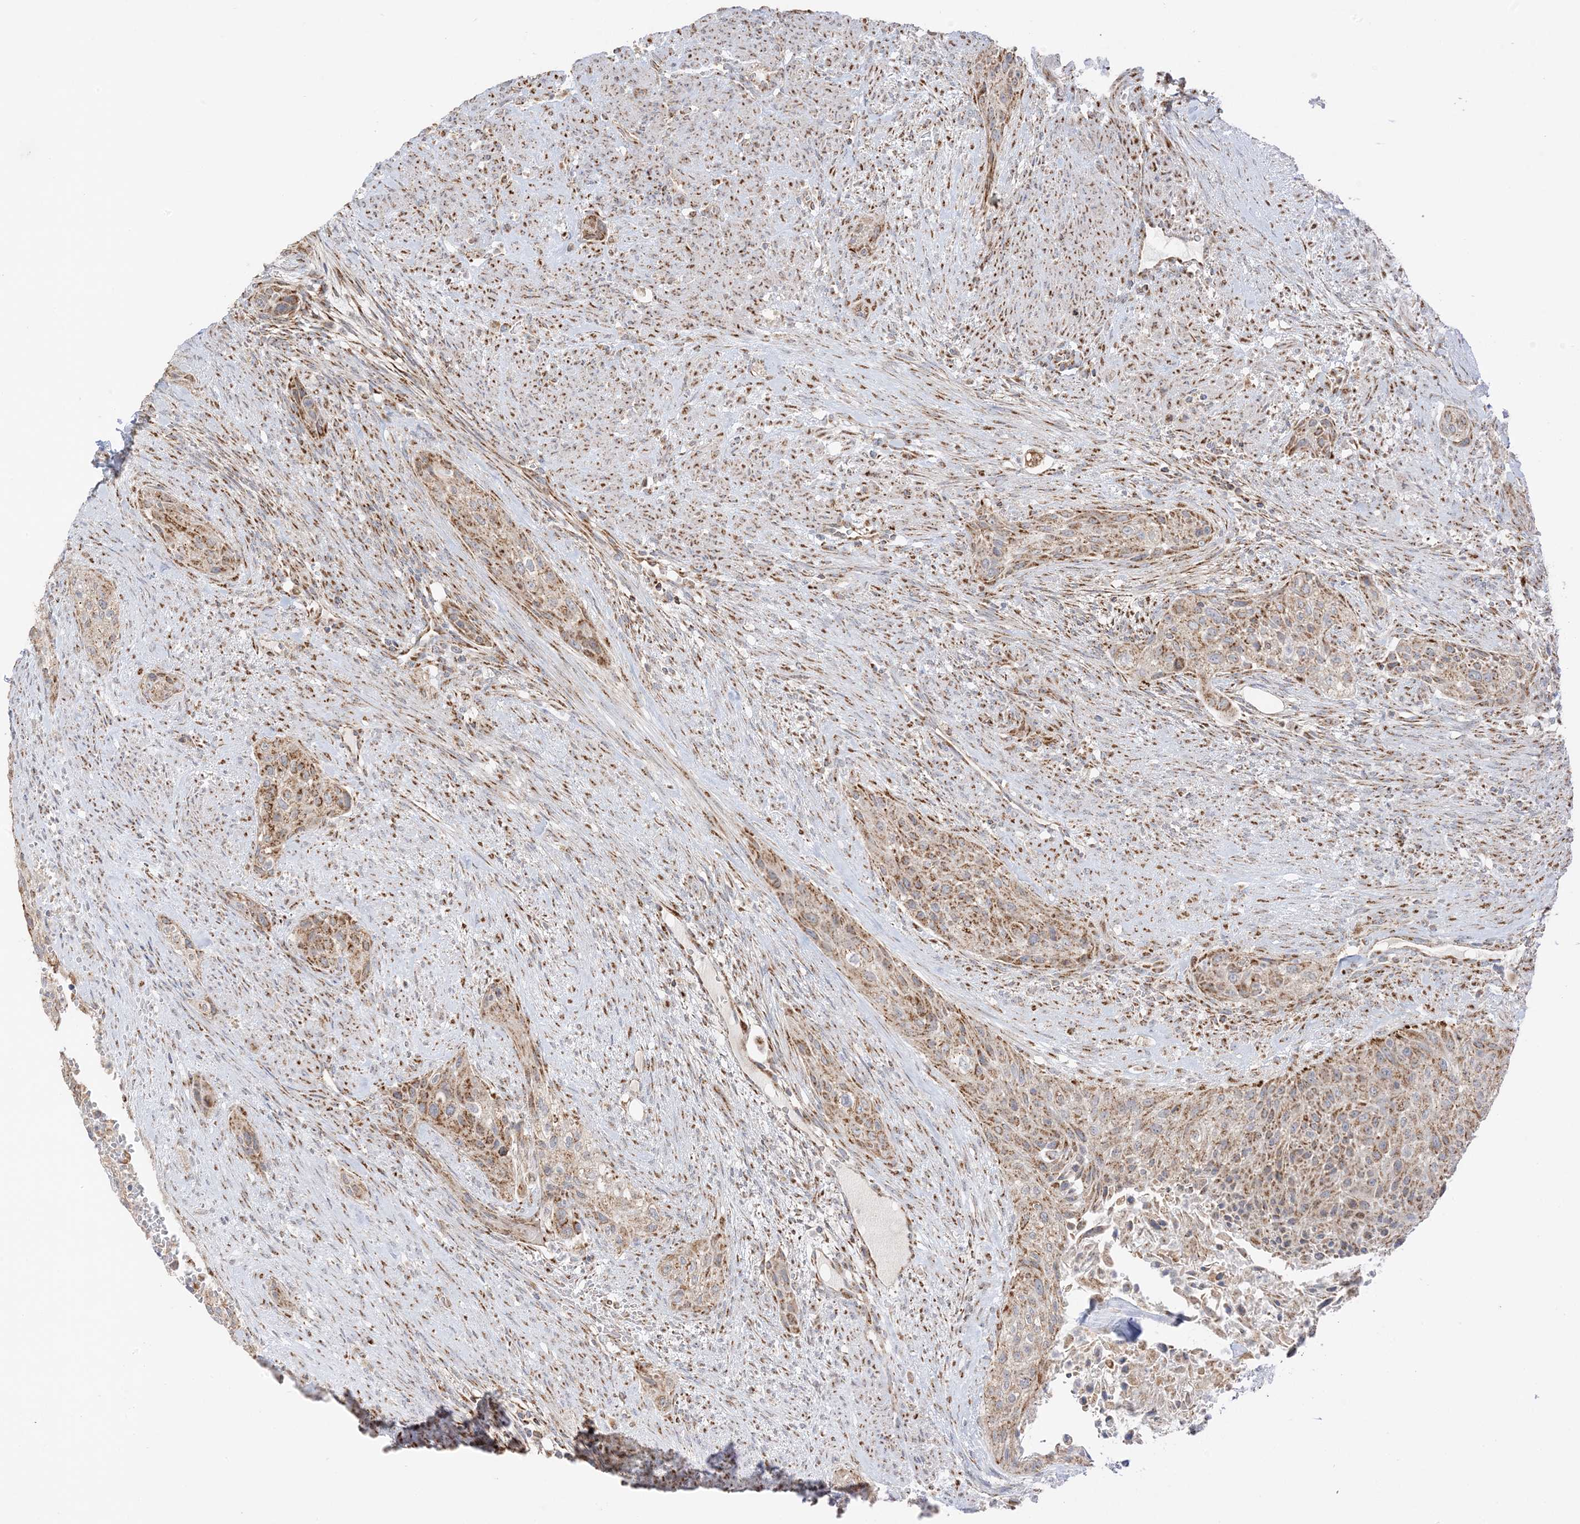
{"staining": {"intensity": "moderate", "quantity": ">75%", "location": "cytoplasmic/membranous"}, "tissue": "urothelial cancer", "cell_type": "Tumor cells", "image_type": "cancer", "snomed": [{"axis": "morphology", "description": "Urothelial carcinoma, High grade"}, {"axis": "topography", "description": "Urinary bladder"}], "caption": "Immunohistochemical staining of human high-grade urothelial carcinoma shows moderate cytoplasmic/membranous protein expression in approximately >75% of tumor cells.", "gene": "SLC25A12", "patient": {"sex": "male", "age": 35}}